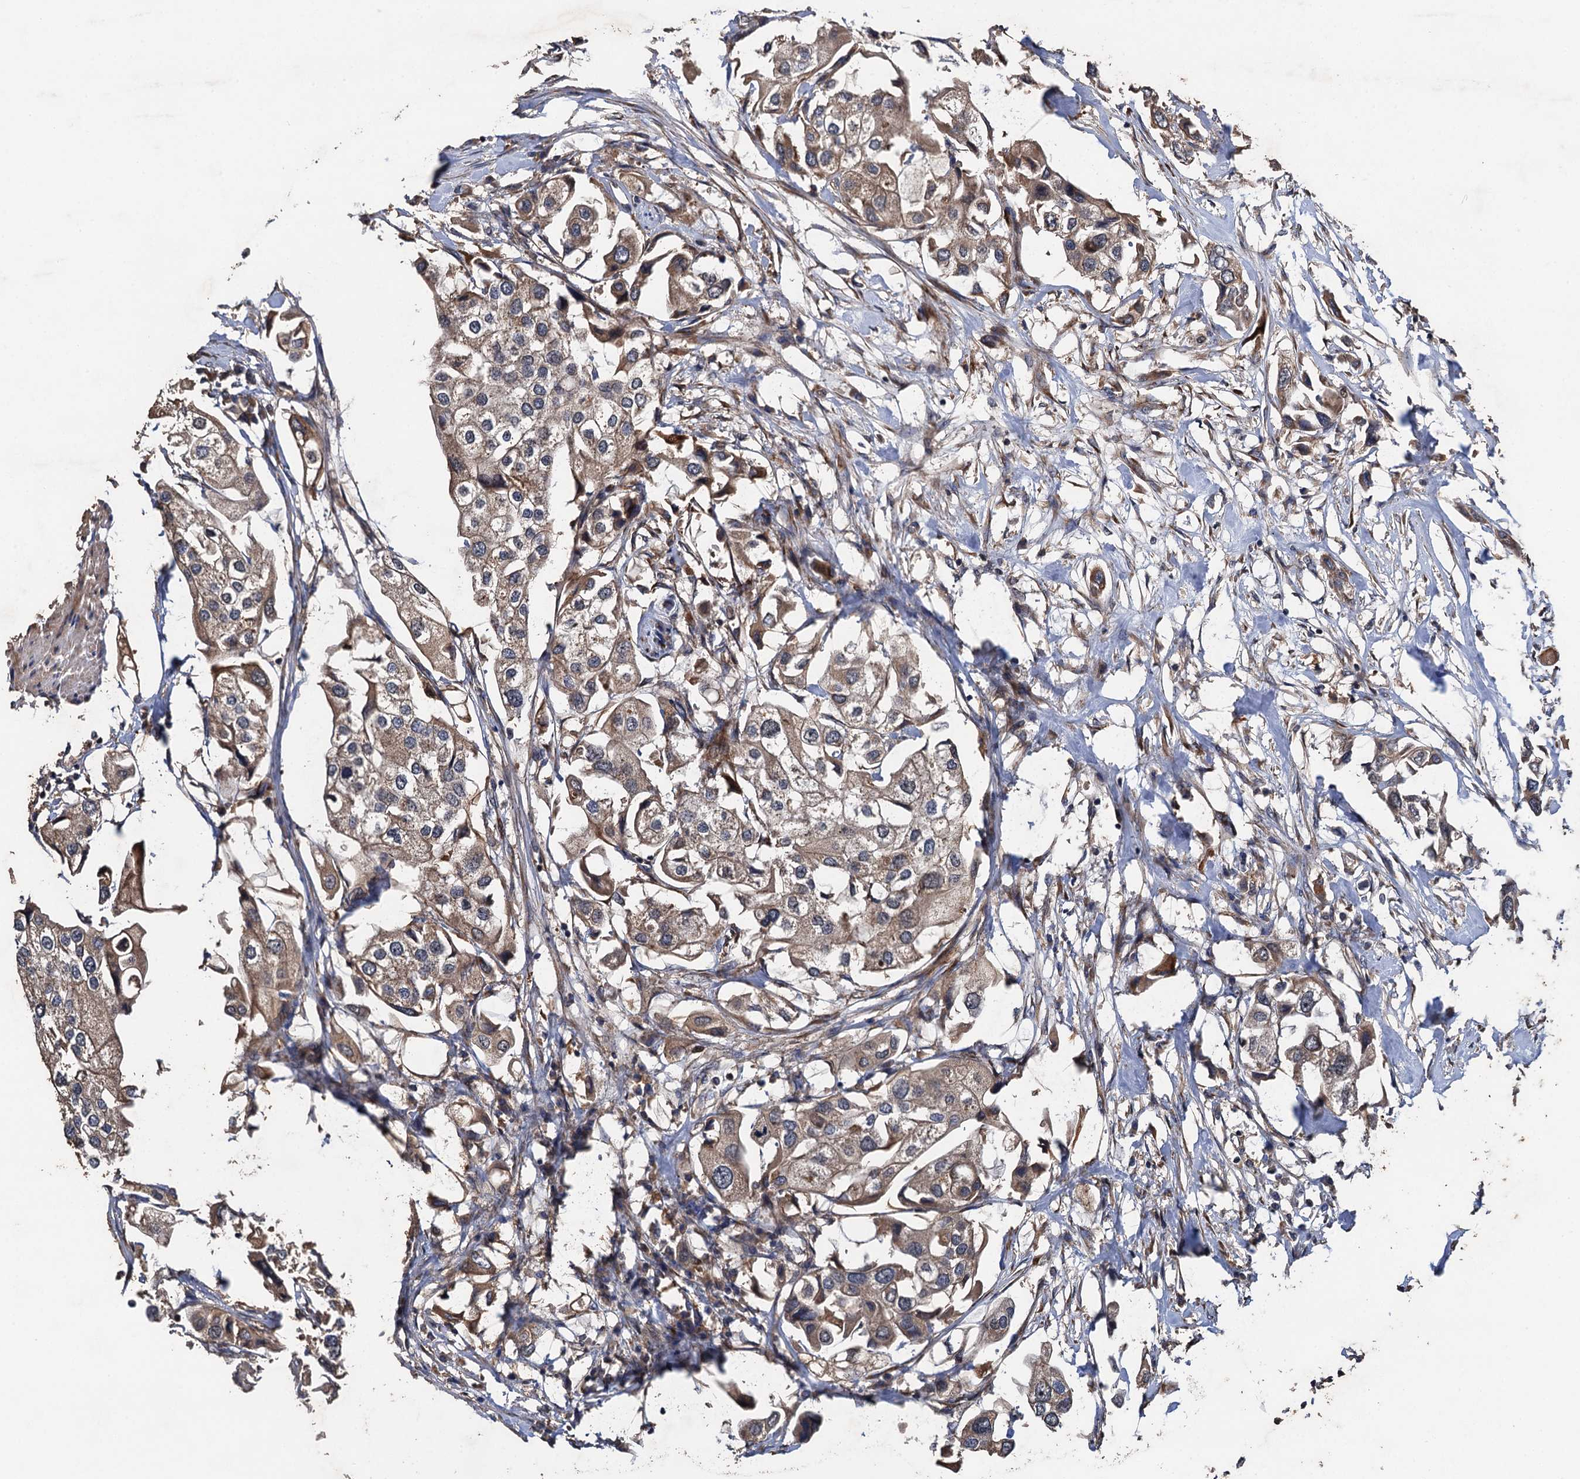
{"staining": {"intensity": "weak", "quantity": ">75%", "location": "cytoplasmic/membranous"}, "tissue": "urothelial cancer", "cell_type": "Tumor cells", "image_type": "cancer", "snomed": [{"axis": "morphology", "description": "Urothelial carcinoma, High grade"}, {"axis": "topography", "description": "Urinary bladder"}], "caption": "This image demonstrates immunohistochemistry (IHC) staining of human urothelial cancer, with low weak cytoplasmic/membranous staining in approximately >75% of tumor cells.", "gene": "TMEM39B", "patient": {"sex": "male", "age": 64}}